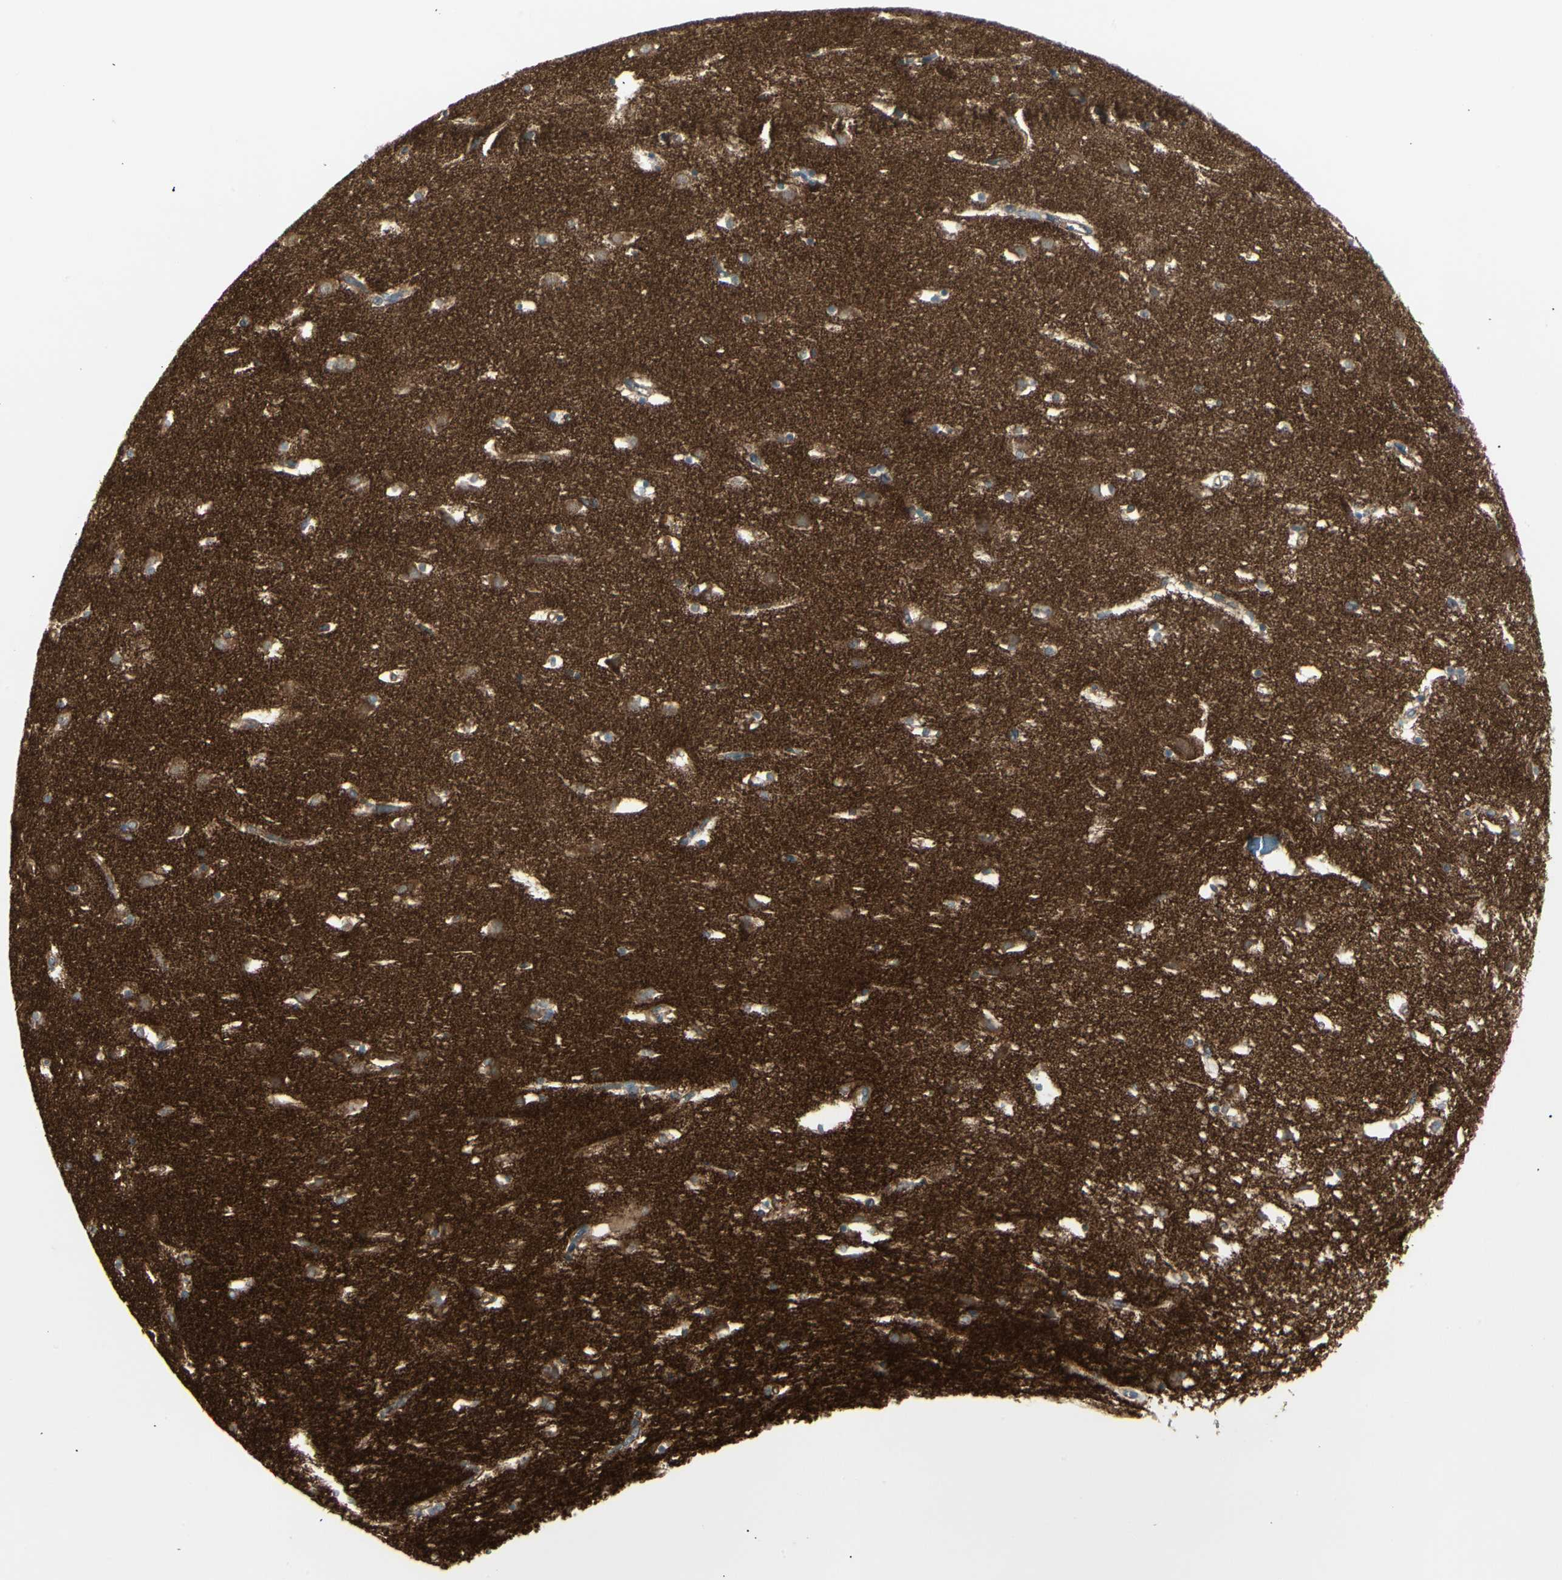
{"staining": {"intensity": "negative", "quantity": "none", "location": "none"}, "tissue": "caudate", "cell_type": "Glial cells", "image_type": "normal", "snomed": [{"axis": "morphology", "description": "Normal tissue, NOS"}, {"axis": "topography", "description": "Lateral ventricle wall"}], "caption": "A high-resolution image shows immunohistochemistry (IHC) staining of benign caudate, which reveals no significant expression in glial cells.", "gene": "ATP6V1B2", "patient": {"sex": "male", "age": 45}}